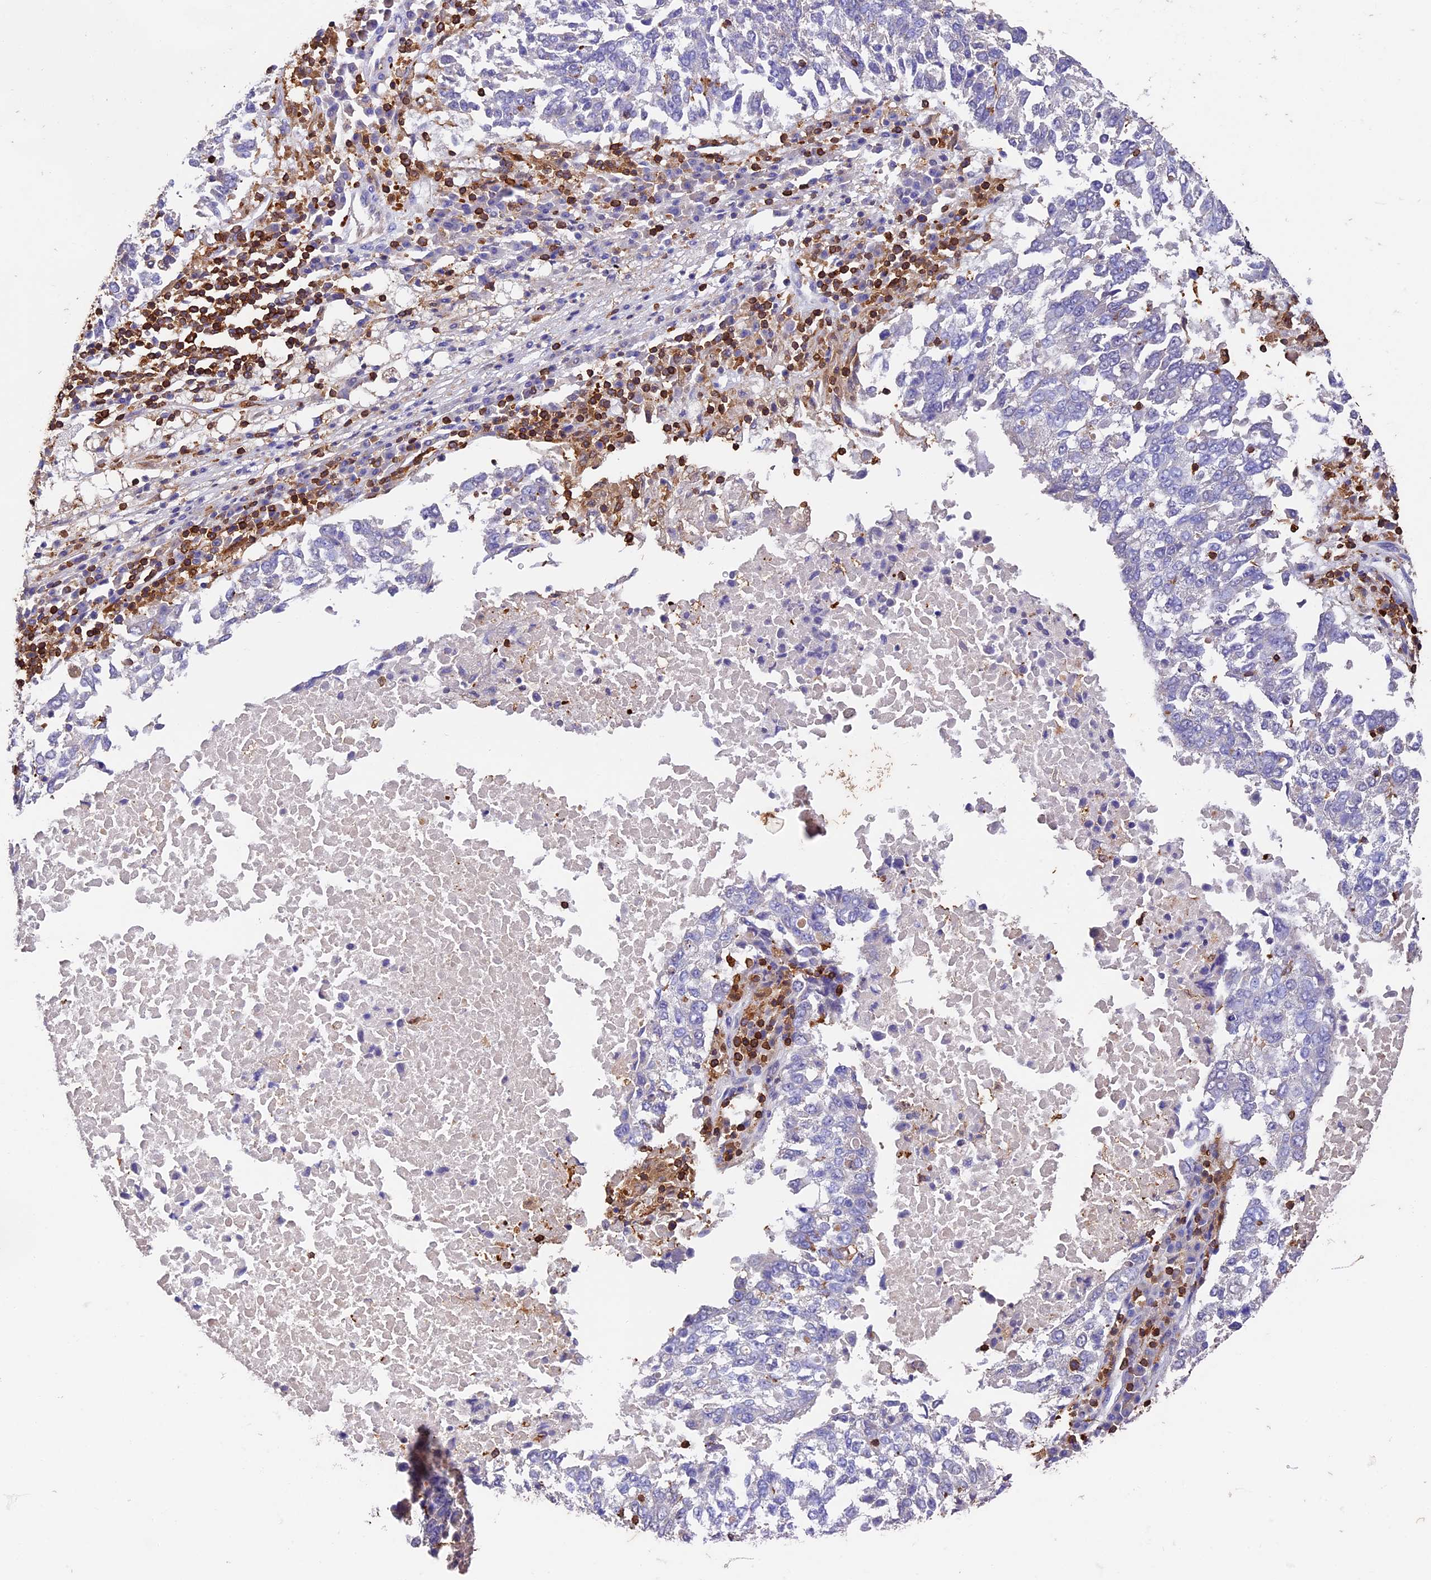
{"staining": {"intensity": "negative", "quantity": "none", "location": "none"}, "tissue": "lung cancer", "cell_type": "Tumor cells", "image_type": "cancer", "snomed": [{"axis": "morphology", "description": "Squamous cell carcinoma, NOS"}, {"axis": "topography", "description": "Lung"}], "caption": "Squamous cell carcinoma (lung) was stained to show a protein in brown. There is no significant positivity in tumor cells.", "gene": "ADAT1", "patient": {"sex": "male", "age": 73}}